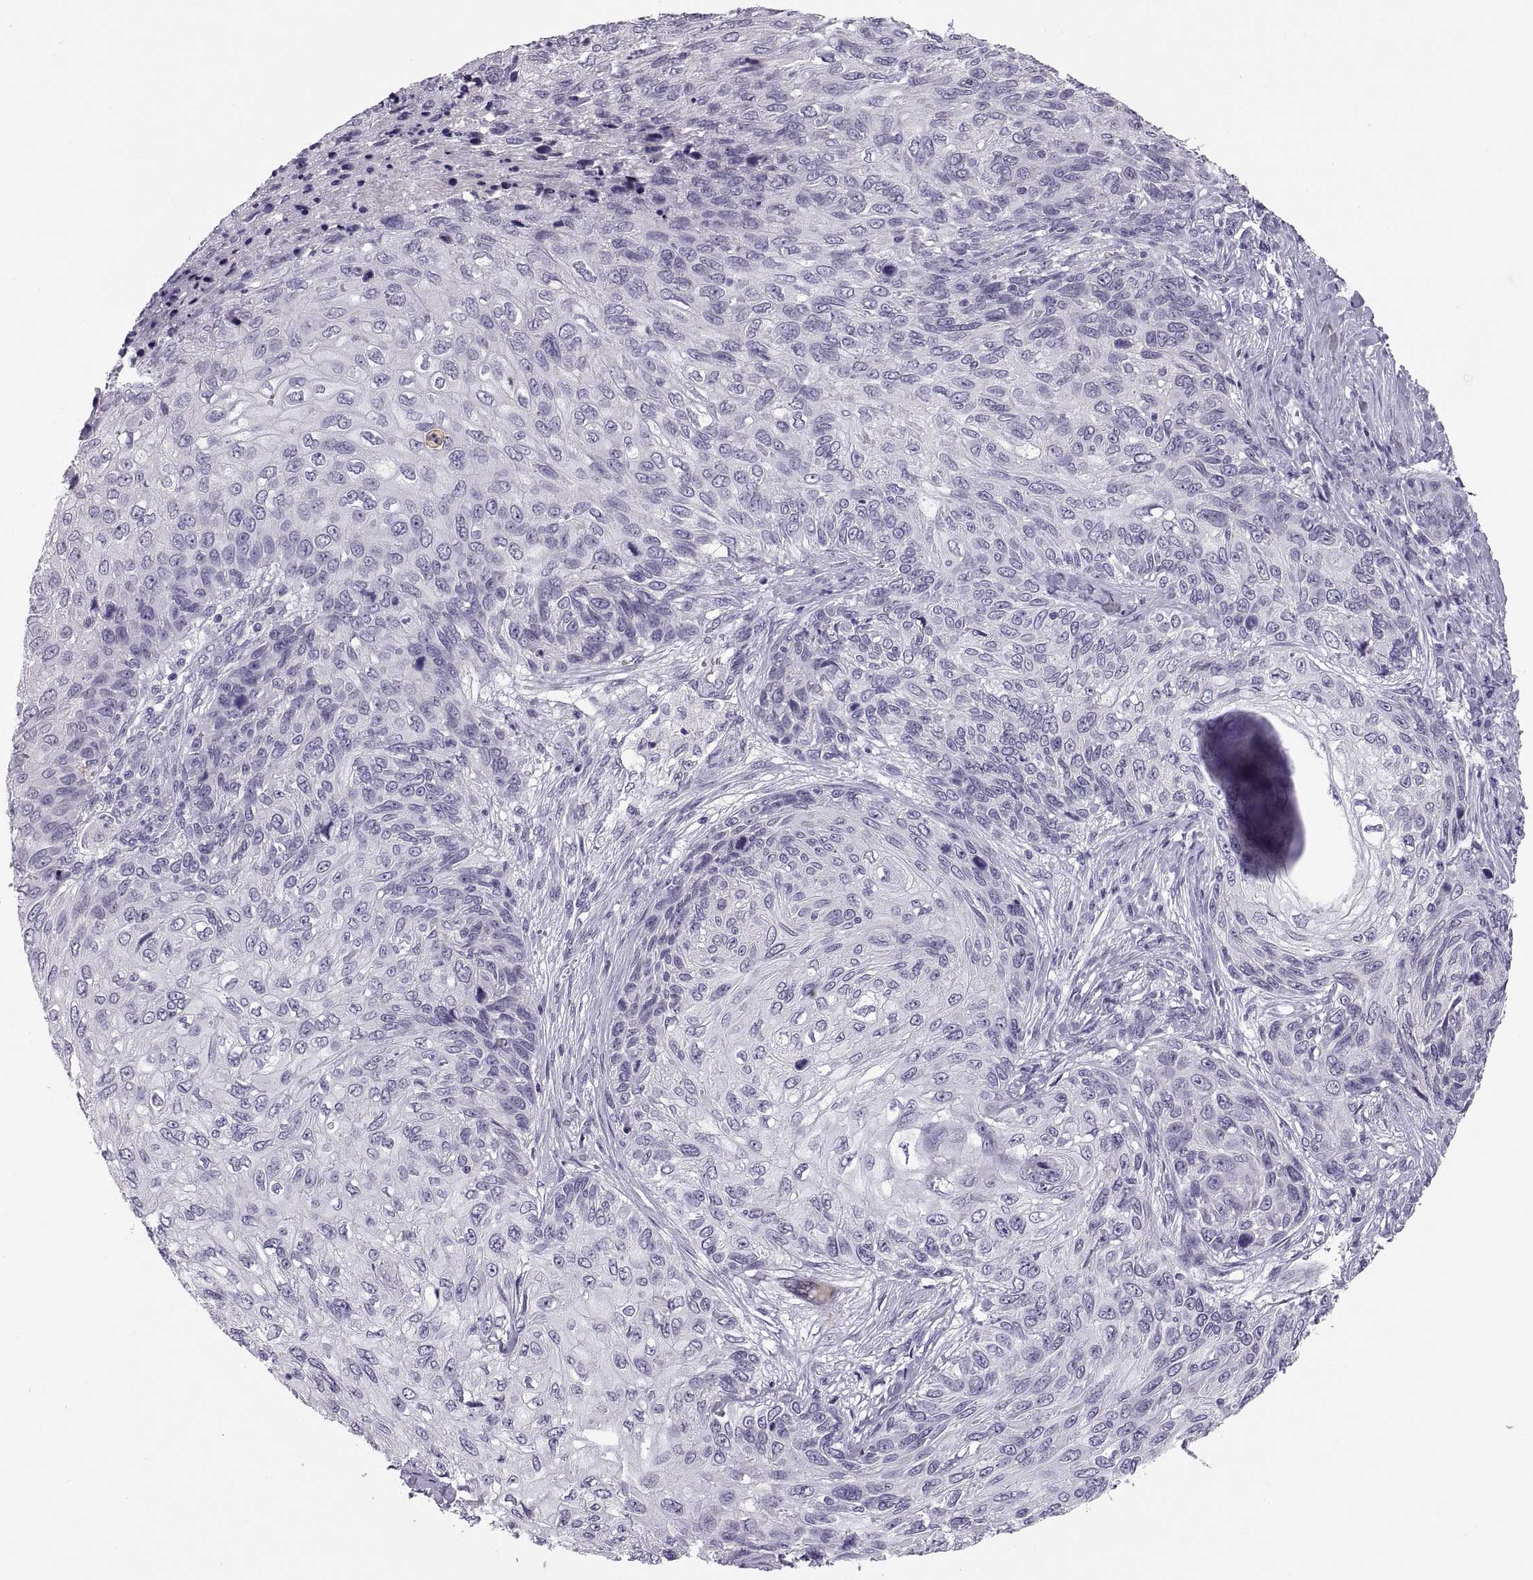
{"staining": {"intensity": "negative", "quantity": "none", "location": "none"}, "tissue": "skin cancer", "cell_type": "Tumor cells", "image_type": "cancer", "snomed": [{"axis": "morphology", "description": "Squamous cell carcinoma, NOS"}, {"axis": "topography", "description": "Skin"}], "caption": "The immunohistochemistry (IHC) micrograph has no significant expression in tumor cells of squamous cell carcinoma (skin) tissue.", "gene": "QRICH2", "patient": {"sex": "male", "age": 92}}